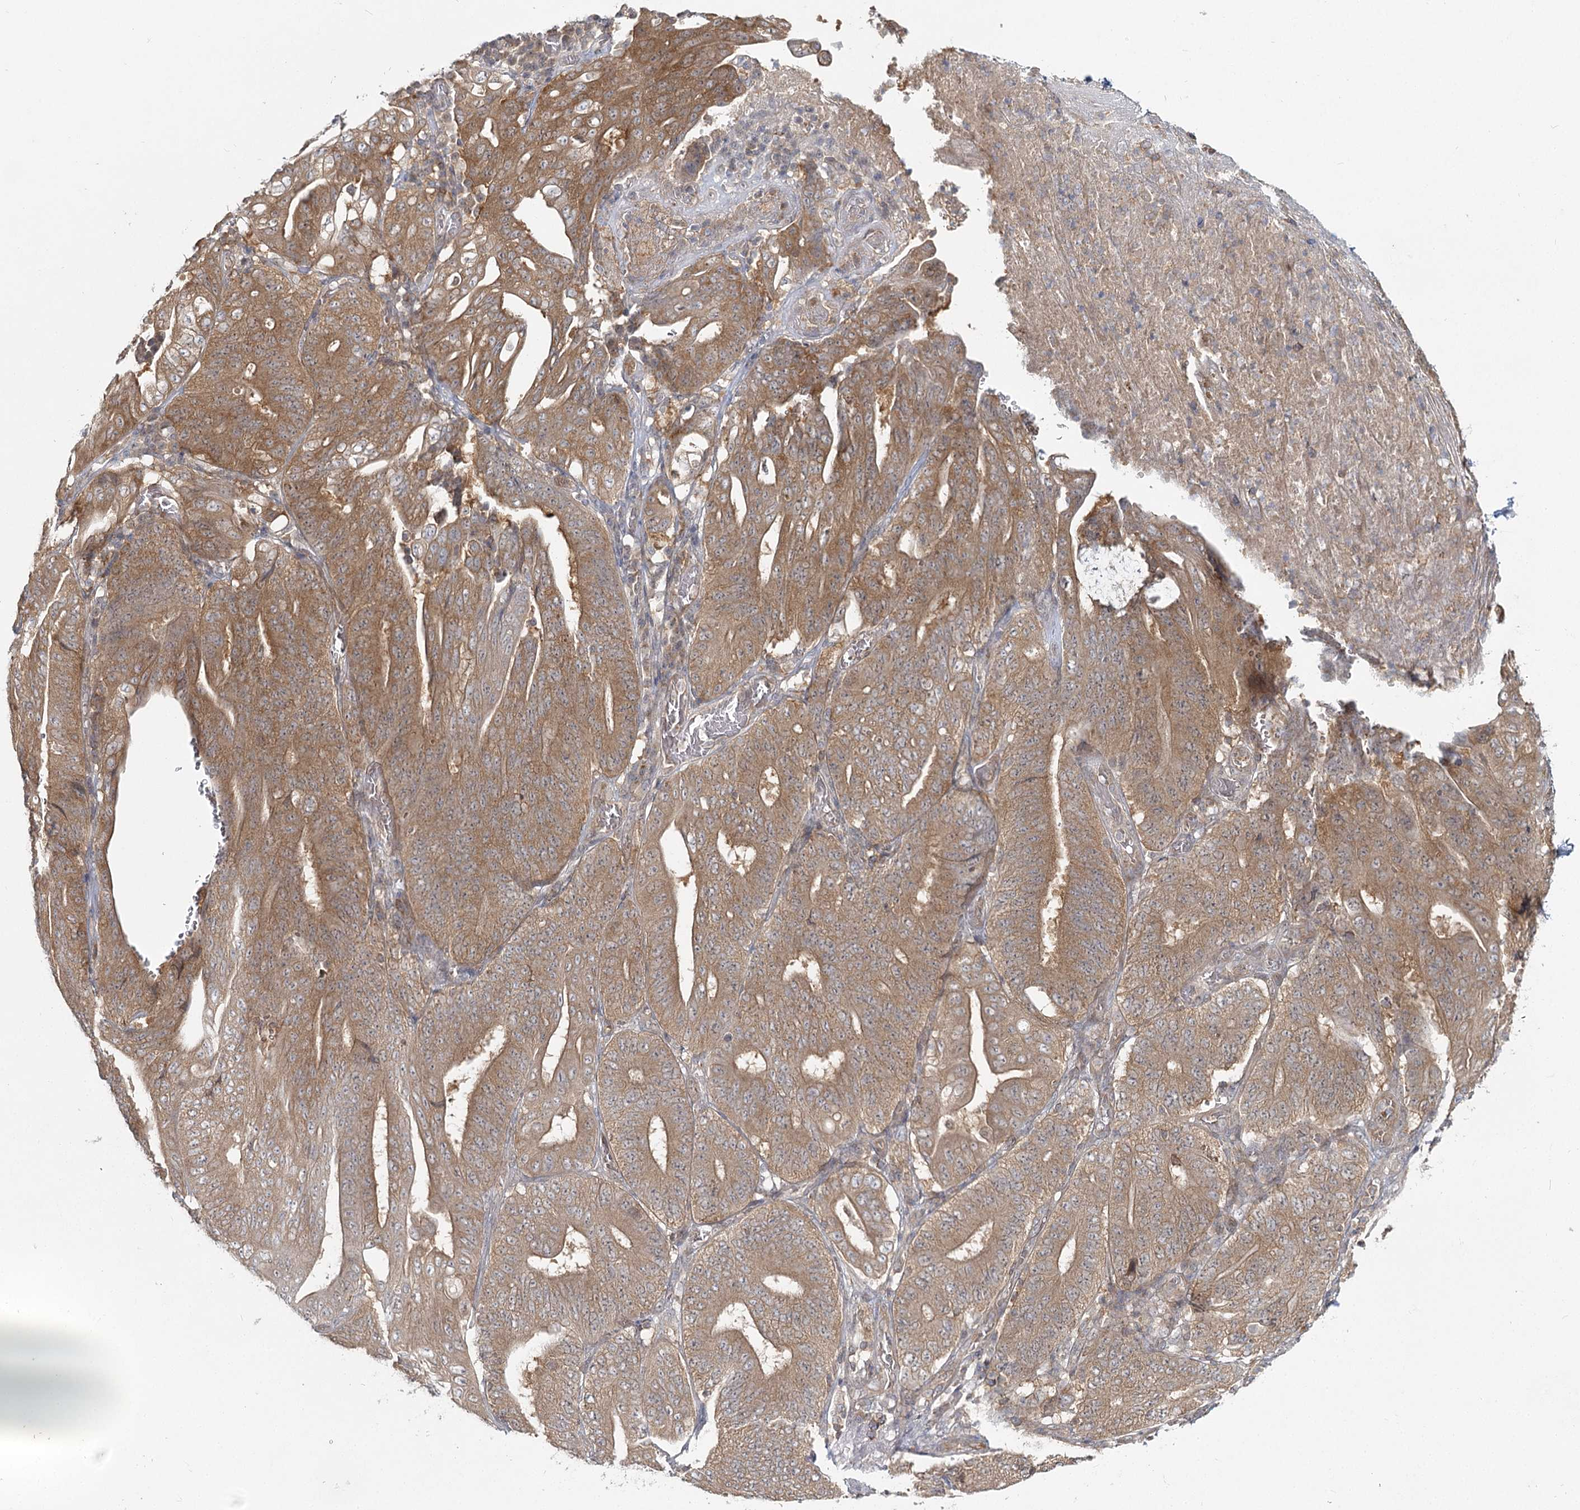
{"staining": {"intensity": "moderate", "quantity": ">75%", "location": "cytoplasmic/membranous"}, "tissue": "stomach cancer", "cell_type": "Tumor cells", "image_type": "cancer", "snomed": [{"axis": "morphology", "description": "Adenocarcinoma, NOS"}, {"axis": "topography", "description": "Stomach"}], "caption": "Tumor cells exhibit moderate cytoplasmic/membranous positivity in about >75% of cells in stomach adenocarcinoma.", "gene": "FAM120B", "patient": {"sex": "female", "age": 73}}